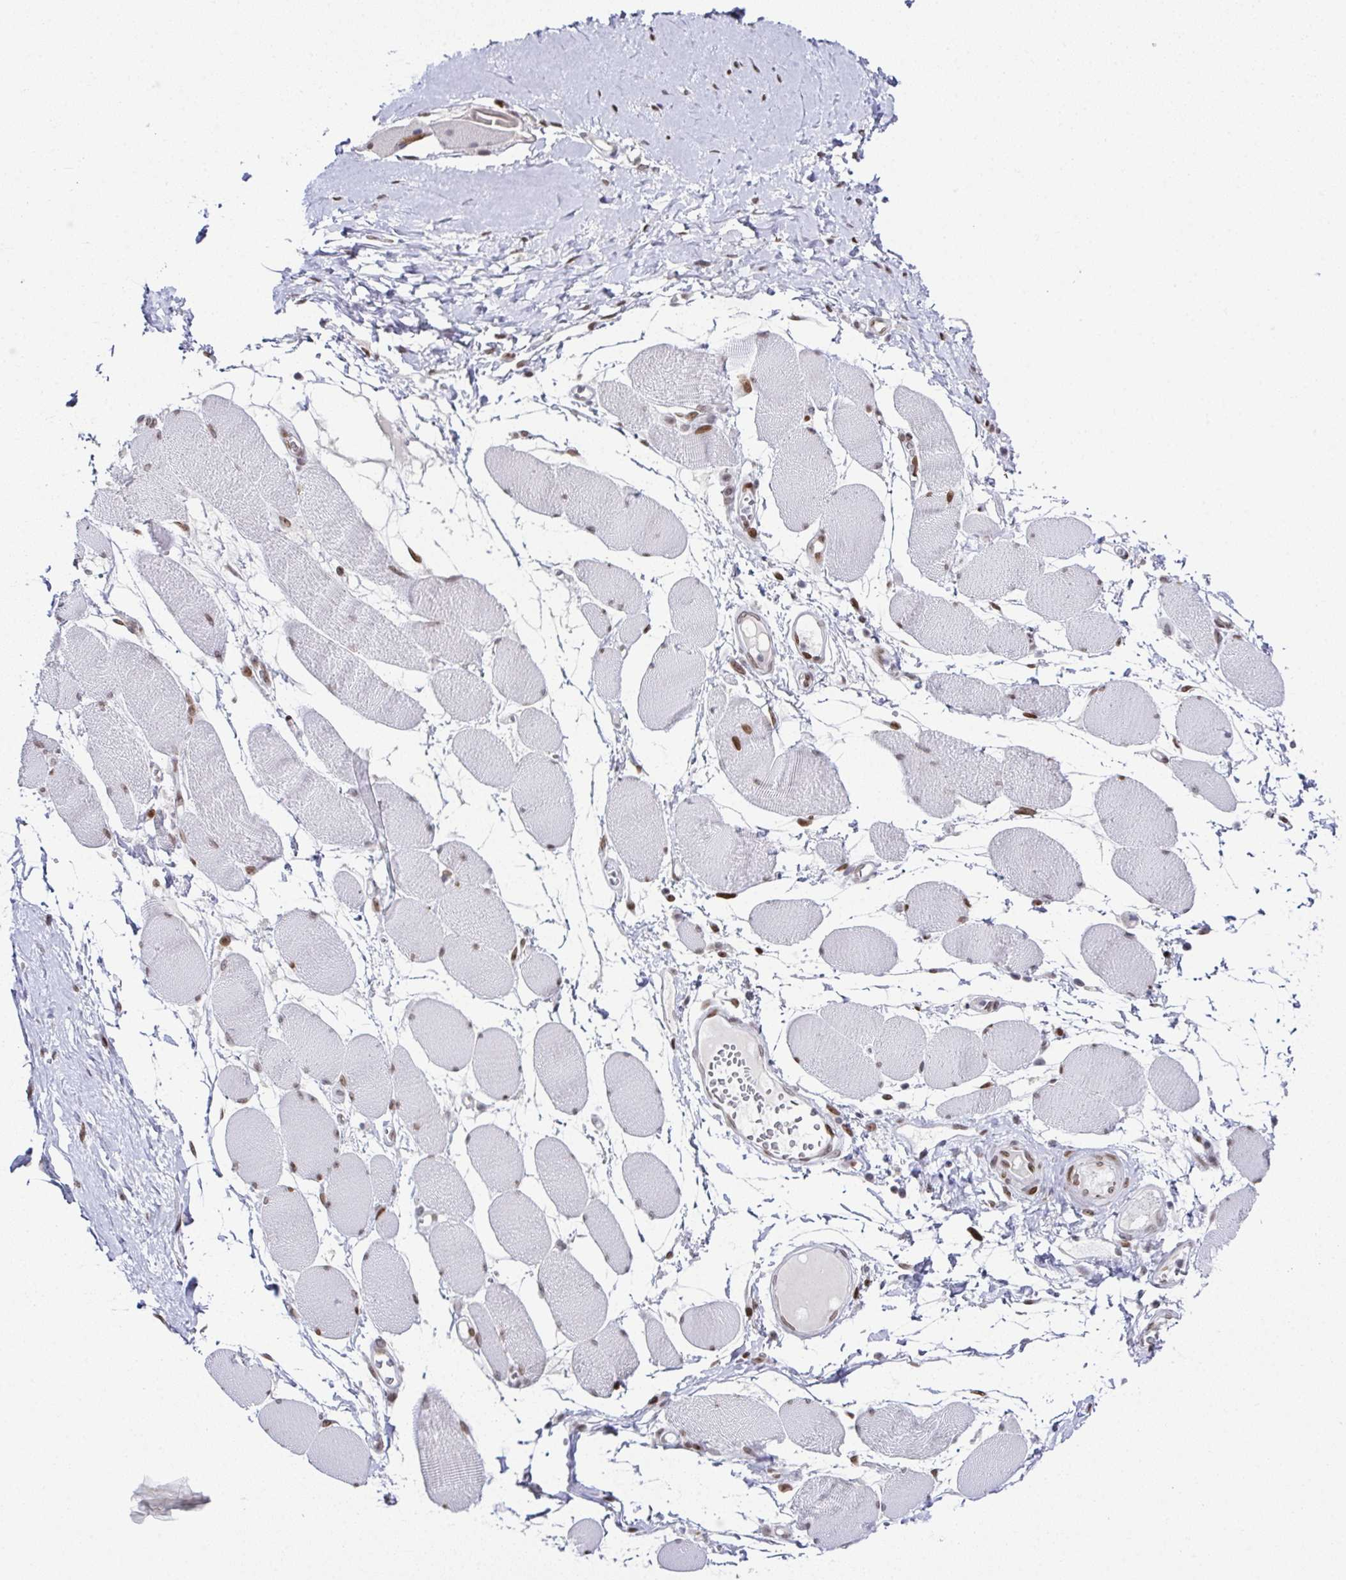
{"staining": {"intensity": "moderate", "quantity": "25%-75%", "location": "nuclear"}, "tissue": "skeletal muscle", "cell_type": "Myocytes", "image_type": "normal", "snomed": [{"axis": "morphology", "description": "Normal tissue, NOS"}, {"axis": "topography", "description": "Skeletal muscle"}], "caption": "The micrograph exhibits staining of unremarkable skeletal muscle, revealing moderate nuclear protein expression (brown color) within myocytes. Nuclei are stained in blue.", "gene": "RB1", "patient": {"sex": "female", "age": 75}}